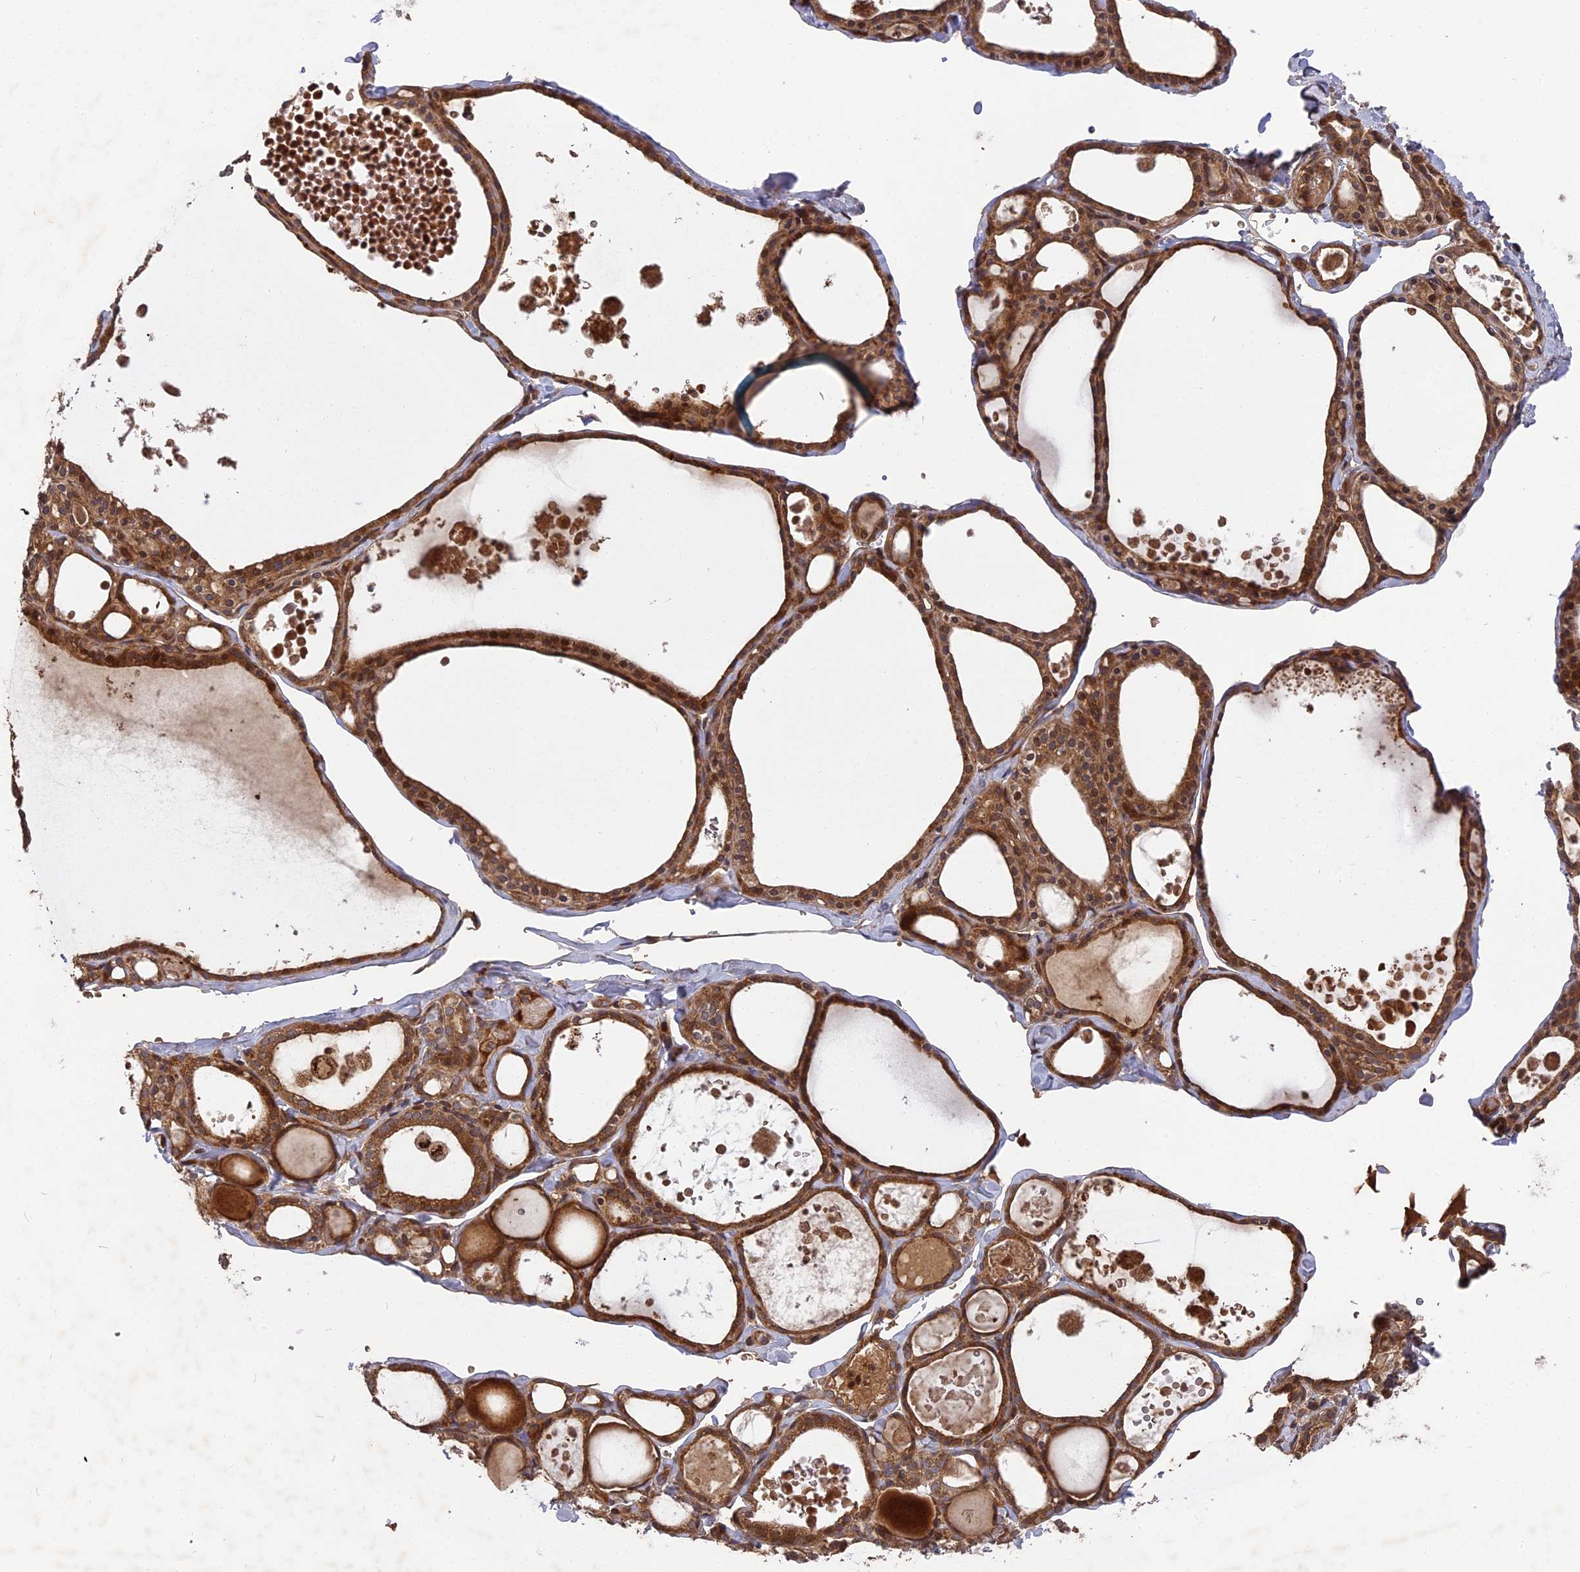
{"staining": {"intensity": "moderate", "quantity": ">75%", "location": "cytoplasmic/membranous"}, "tissue": "thyroid gland", "cell_type": "Glandular cells", "image_type": "normal", "snomed": [{"axis": "morphology", "description": "Normal tissue, NOS"}, {"axis": "topography", "description": "Thyroid gland"}], "caption": "Immunohistochemical staining of unremarkable thyroid gland demonstrates moderate cytoplasmic/membranous protein expression in approximately >75% of glandular cells.", "gene": "TMUB2", "patient": {"sex": "male", "age": 56}}